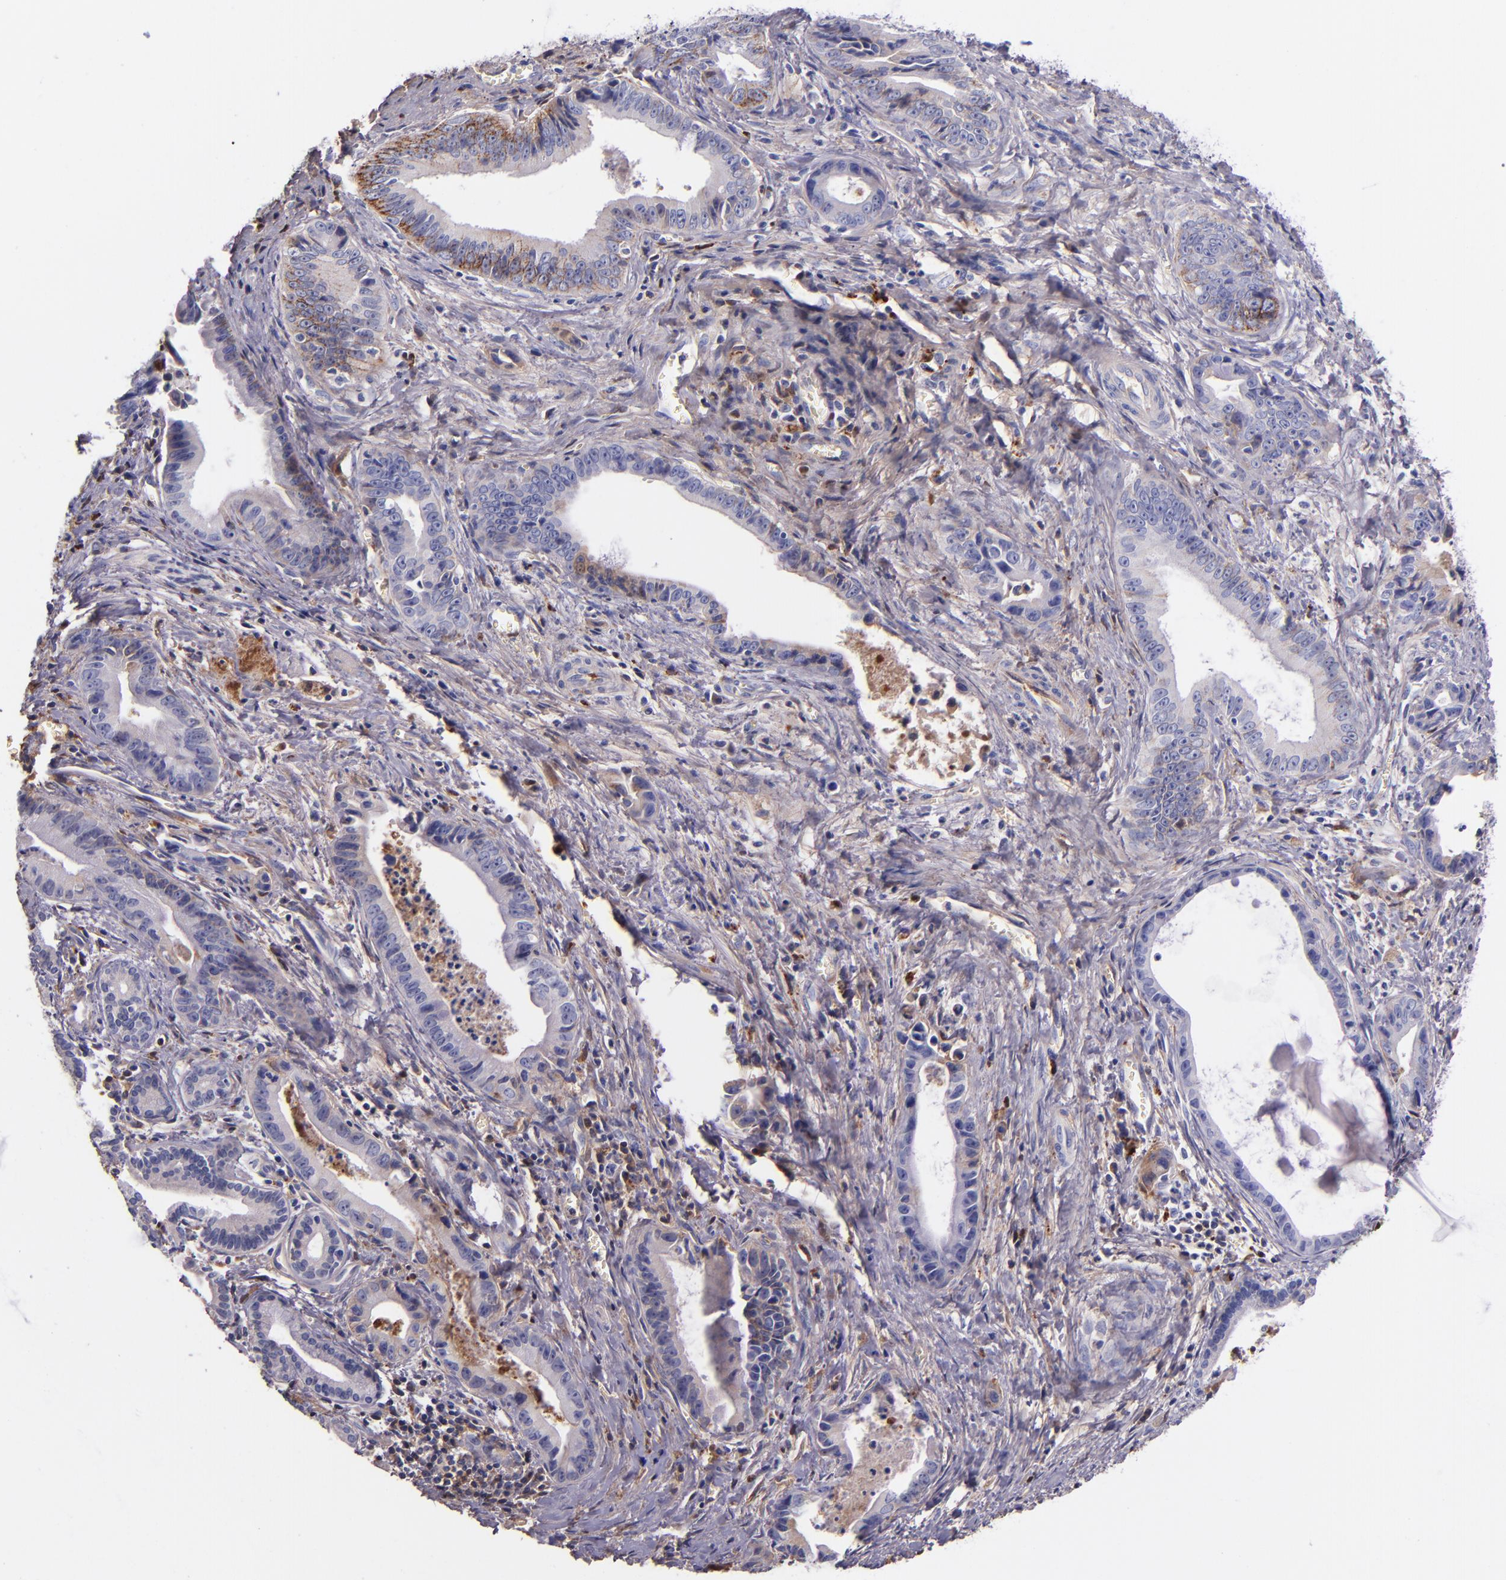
{"staining": {"intensity": "moderate", "quantity": "<25%", "location": "cytoplasmic/membranous"}, "tissue": "liver cancer", "cell_type": "Tumor cells", "image_type": "cancer", "snomed": [{"axis": "morphology", "description": "Cholangiocarcinoma"}, {"axis": "topography", "description": "Liver"}], "caption": "Human liver cancer (cholangiocarcinoma) stained with a protein marker reveals moderate staining in tumor cells.", "gene": "KNG1", "patient": {"sex": "female", "age": 55}}